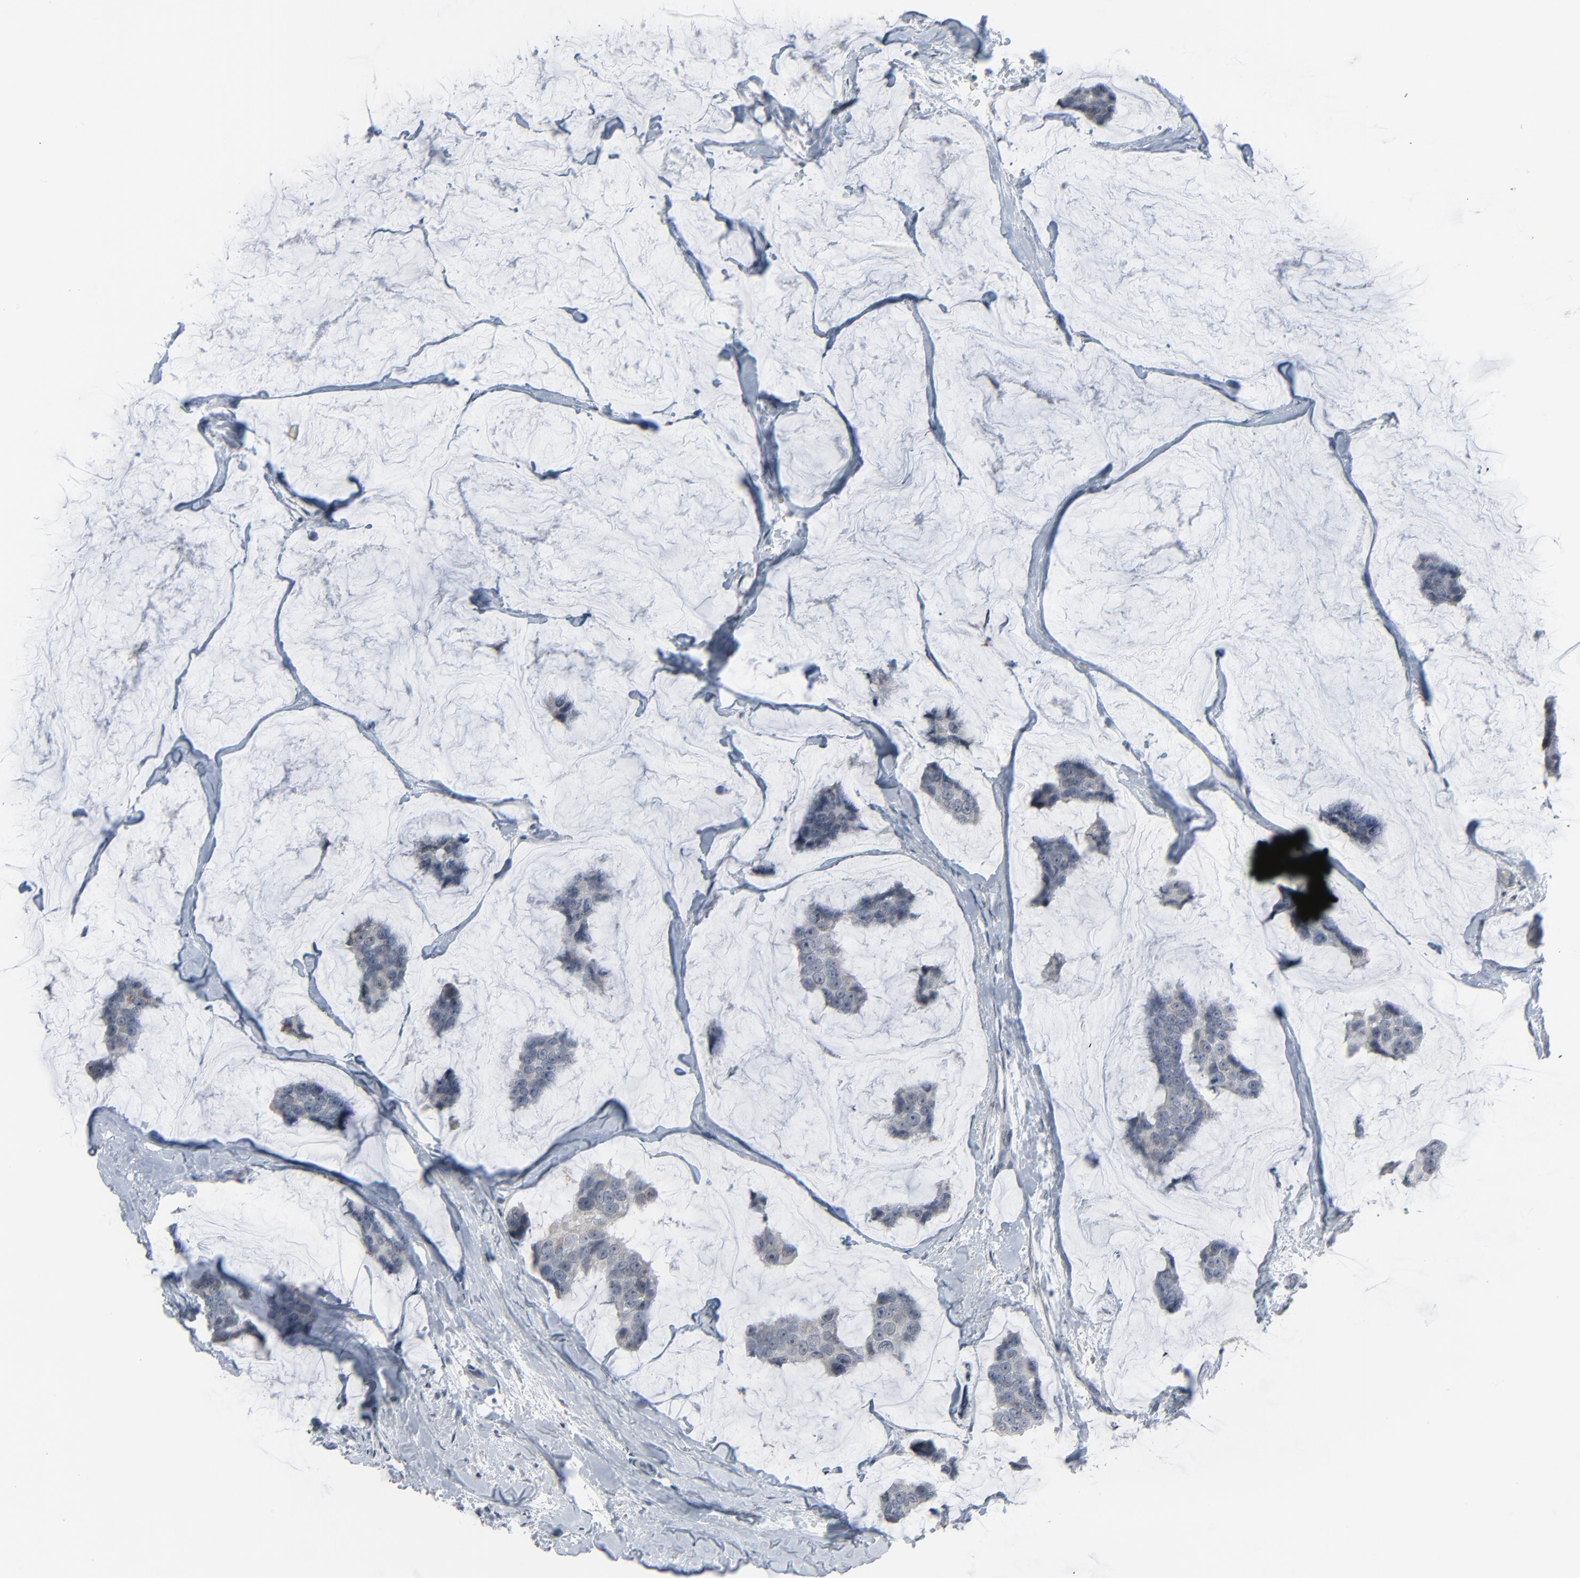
{"staining": {"intensity": "weak", "quantity": "25%-75%", "location": "cytoplasmic/membranous"}, "tissue": "breast cancer", "cell_type": "Tumor cells", "image_type": "cancer", "snomed": [{"axis": "morphology", "description": "Normal tissue, NOS"}, {"axis": "morphology", "description": "Duct carcinoma"}, {"axis": "topography", "description": "Breast"}], "caption": "Infiltrating ductal carcinoma (breast) stained with a protein marker demonstrates weak staining in tumor cells.", "gene": "SAGE1", "patient": {"sex": "female", "age": 50}}